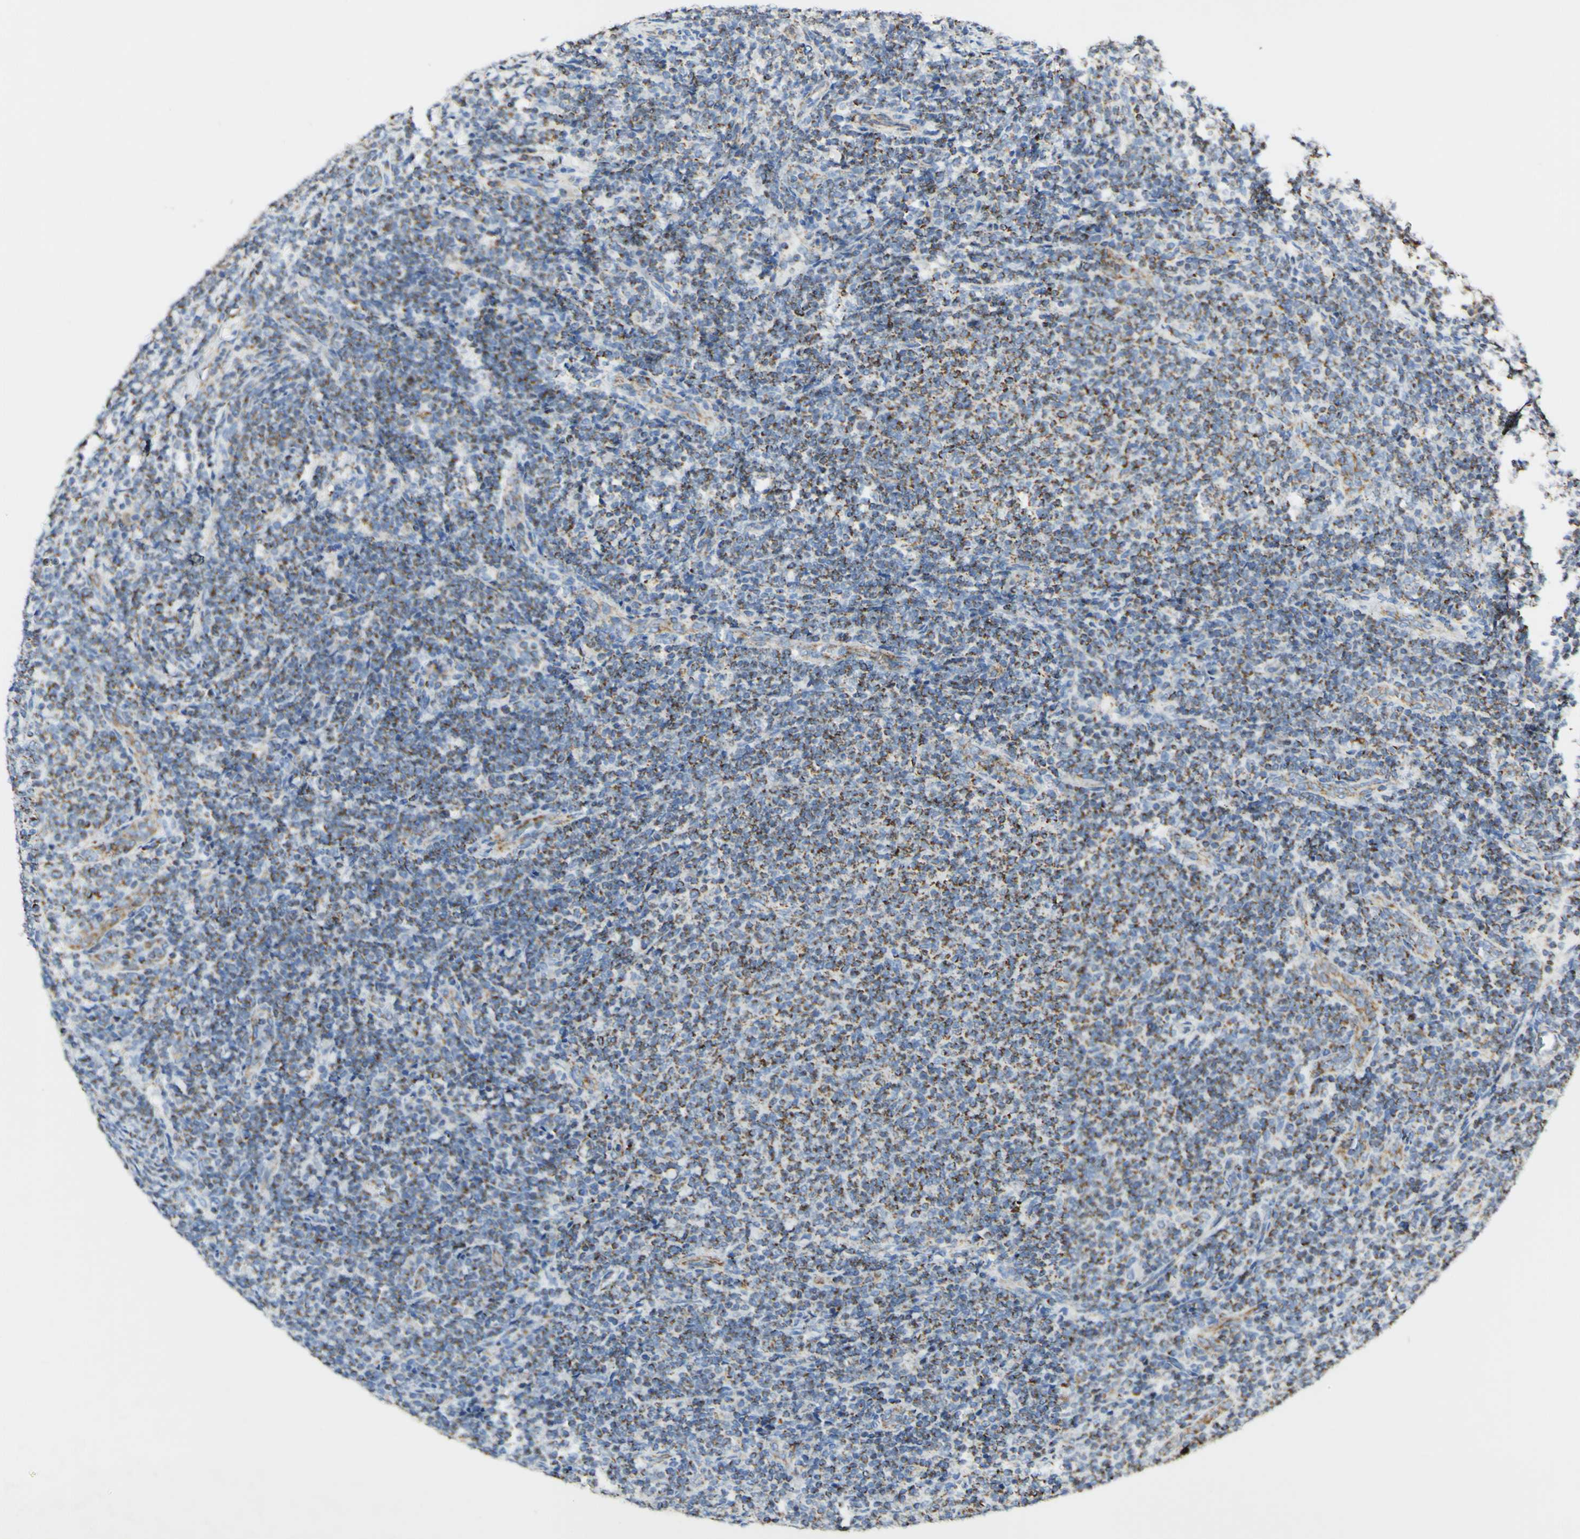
{"staining": {"intensity": "strong", "quantity": "25%-75%", "location": "cytoplasmic/membranous"}, "tissue": "lymphoma", "cell_type": "Tumor cells", "image_type": "cancer", "snomed": [{"axis": "morphology", "description": "Malignant lymphoma, non-Hodgkin's type, Low grade"}, {"axis": "topography", "description": "Lymph node"}], "caption": "Protein analysis of lymphoma tissue exhibits strong cytoplasmic/membranous staining in about 25%-75% of tumor cells. (IHC, brightfield microscopy, high magnification).", "gene": "OXCT1", "patient": {"sex": "male", "age": 66}}